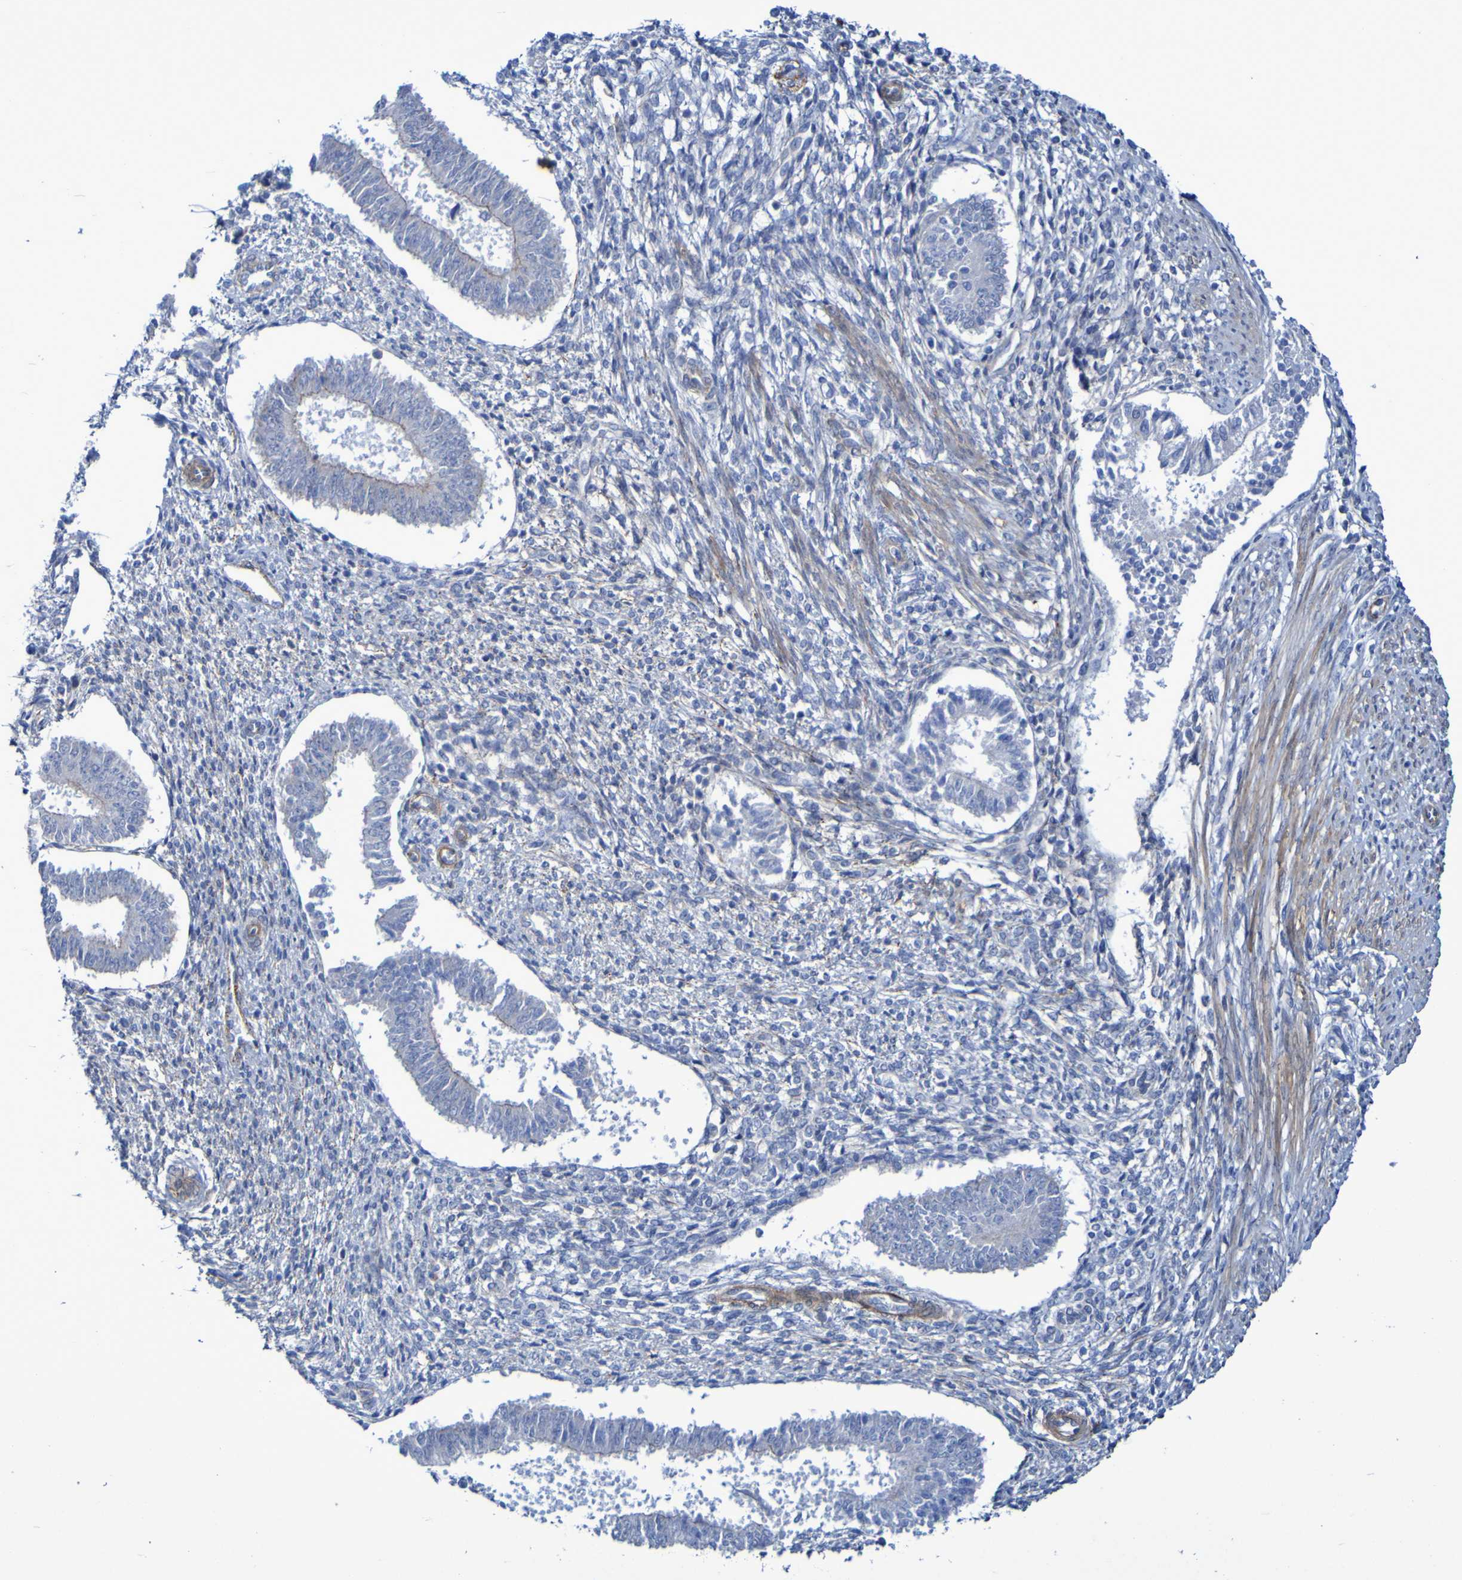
{"staining": {"intensity": "negative", "quantity": "none", "location": "none"}, "tissue": "endometrium", "cell_type": "Cells in endometrial stroma", "image_type": "normal", "snomed": [{"axis": "morphology", "description": "Normal tissue, NOS"}, {"axis": "topography", "description": "Endometrium"}], "caption": "DAB (3,3'-diaminobenzidine) immunohistochemical staining of benign human endometrium shows no significant expression in cells in endometrial stroma. (Immunohistochemistry (ihc), brightfield microscopy, high magnification).", "gene": "LPP", "patient": {"sex": "female", "age": 35}}